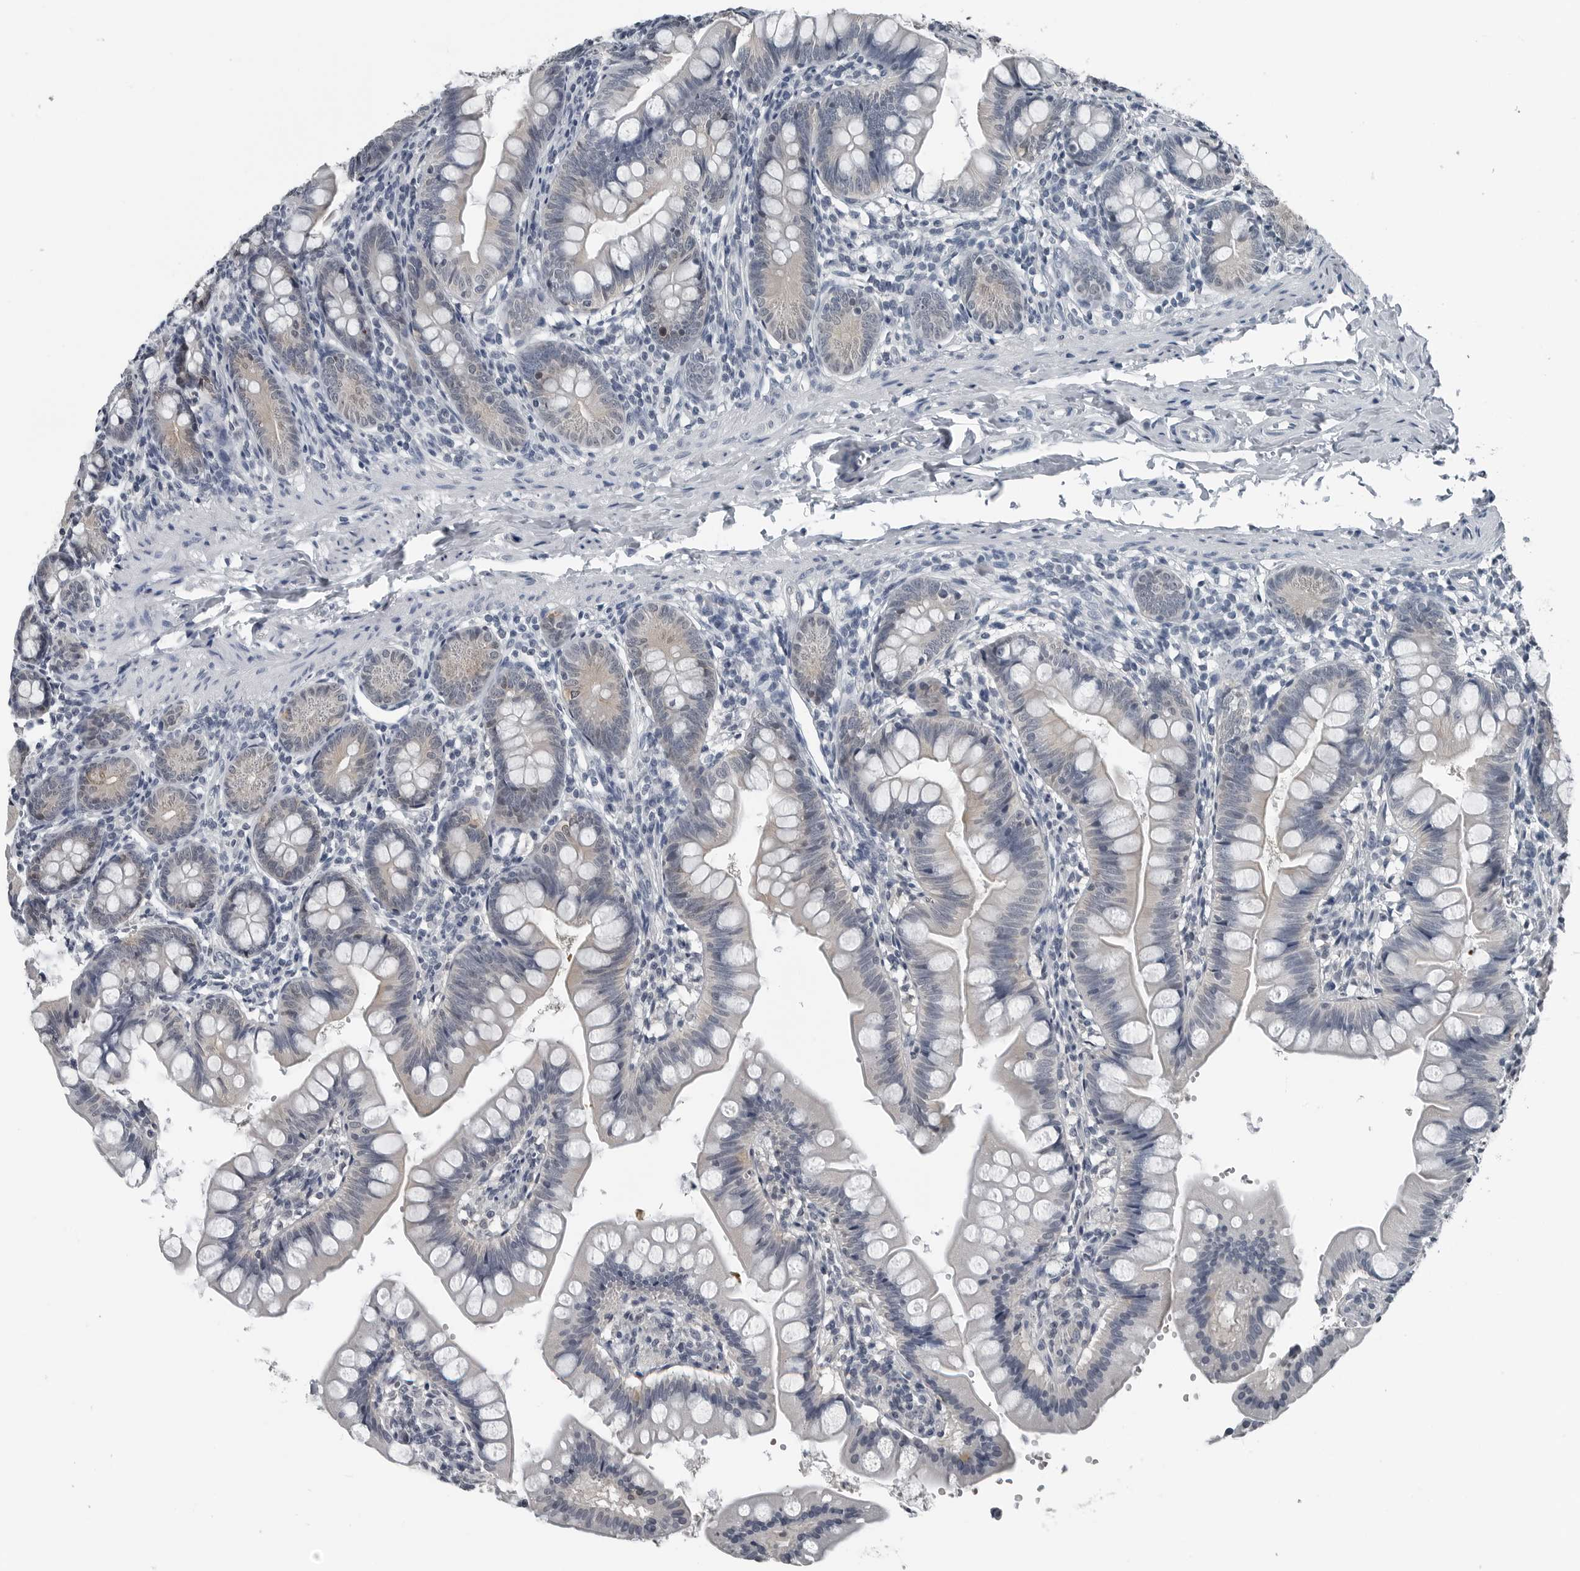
{"staining": {"intensity": "negative", "quantity": "none", "location": "none"}, "tissue": "small intestine", "cell_type": "Glandular cells", "image_type": "normal", "snomed": [{"axis": "morphology", "description": "Normal tissue, NOS"}, {"axis": "topography", "description": "Small intestine"}], "caption": "DAB immunohistochemical staining of unremarkable small intestine exhibits no significant staining in glandular cells. (Immunohistochemistry (ihc), brightfield microscopy, high magnification).", "gene": "SPINK1", "patient": {"sex": "male", "age": 7}}